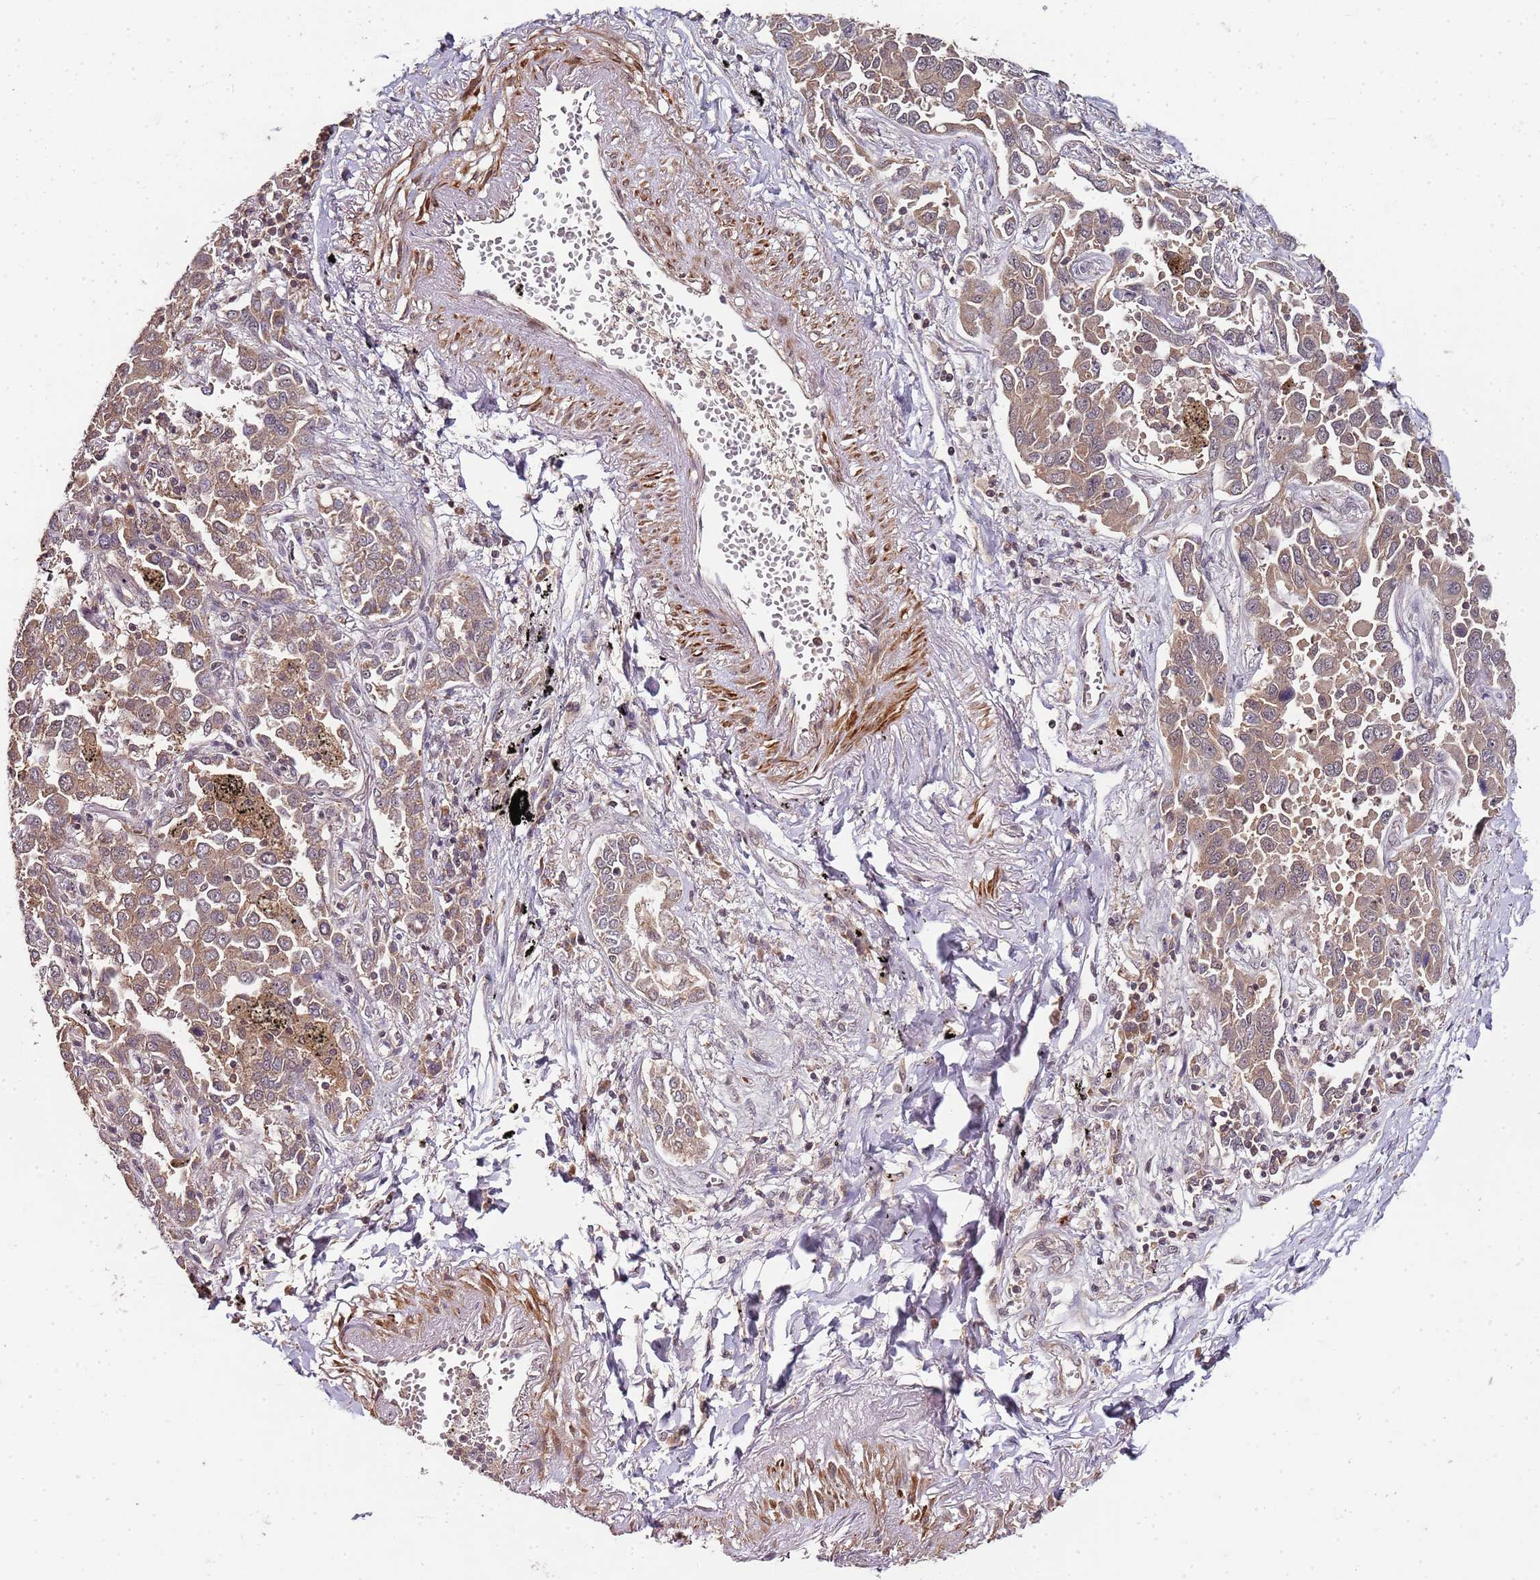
{"staining": {"intensity": "moderate", "quantity": ">75%", "location": "cytoplasmic/membranous"}, "tissue": "lung cancer", "cell_type": "Tumor cells", "image_type": "cancer", "snomed": [{"axis": "morphology", "description": "Adenocarcinoma, NOS"}, {"axis": "topography", "description": "Lung"}], "caption": "Adenocarcinoma (lung) stained with a brown dye displays moderate cytoplasmic/membranous positive expression in about >75% of tumor cells.", "gene": "LIN37", "patient": {"sex": "male", "age": 67}}